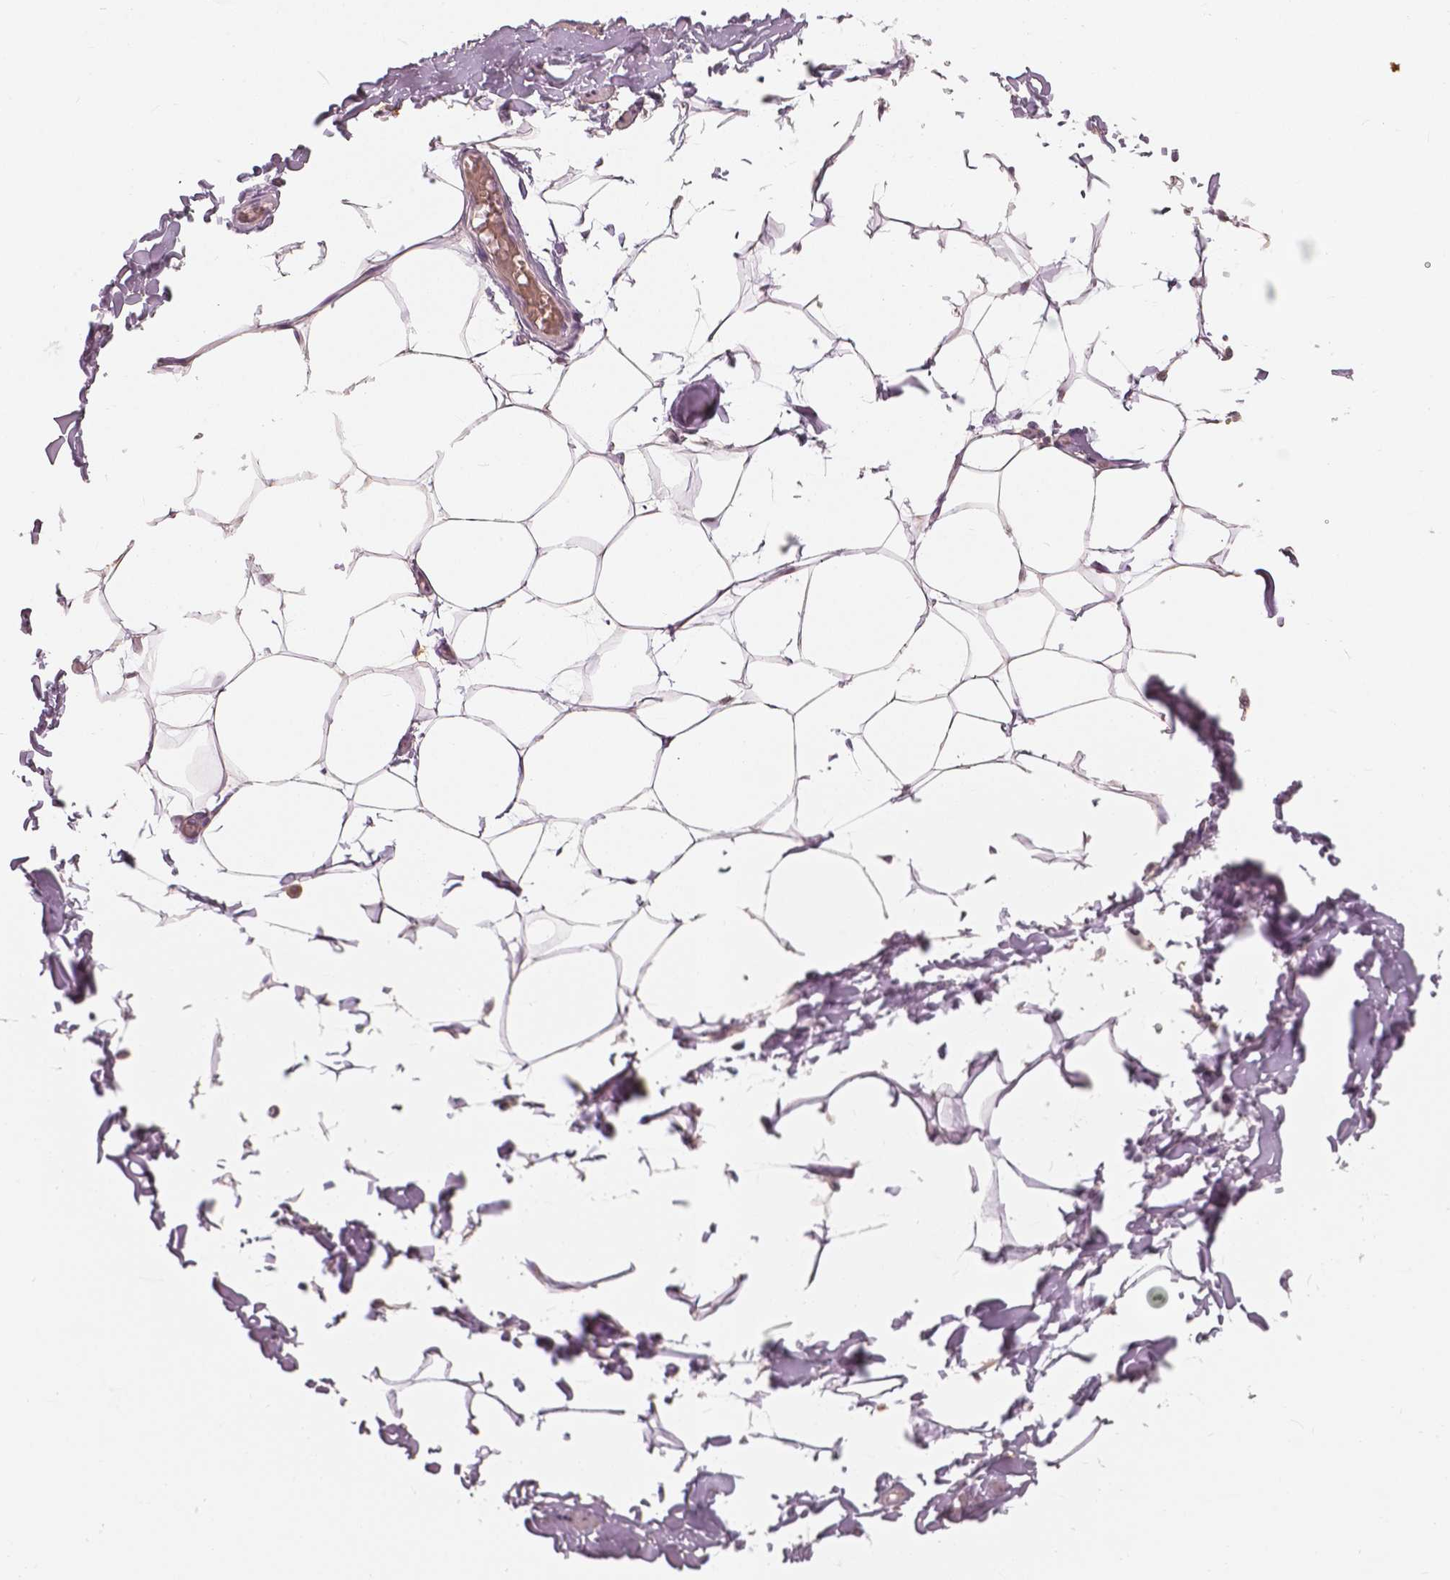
{"staining": {"intensity": "weak", "quantity": ">75%", "location": "cytoplasmic/membranous"}, "tissue": "adipose tissue", "cell_type": "Adipocytes", "image_type": "normal", "snomed": [{"axis": "morphology", "description": "Normal tissue, NOS"}, {"axis": "topography", "description": "Soft tissue"}, {"axis": "topography", "description": "Adipose tissue"}, {"axis": "topography", "description": "Vascular tissue"}, {"axis": "topography", "description": "Peripheral nerve tissue"}], "caption": "Protein expression by immunohistochemistry reveals weak cytoplasmic/membranous expression in approximately >75% of adipocytes in unremarkable adipose tissue.", "gene": "SAT2", "patient": {"sex": "male", "age": 29}}